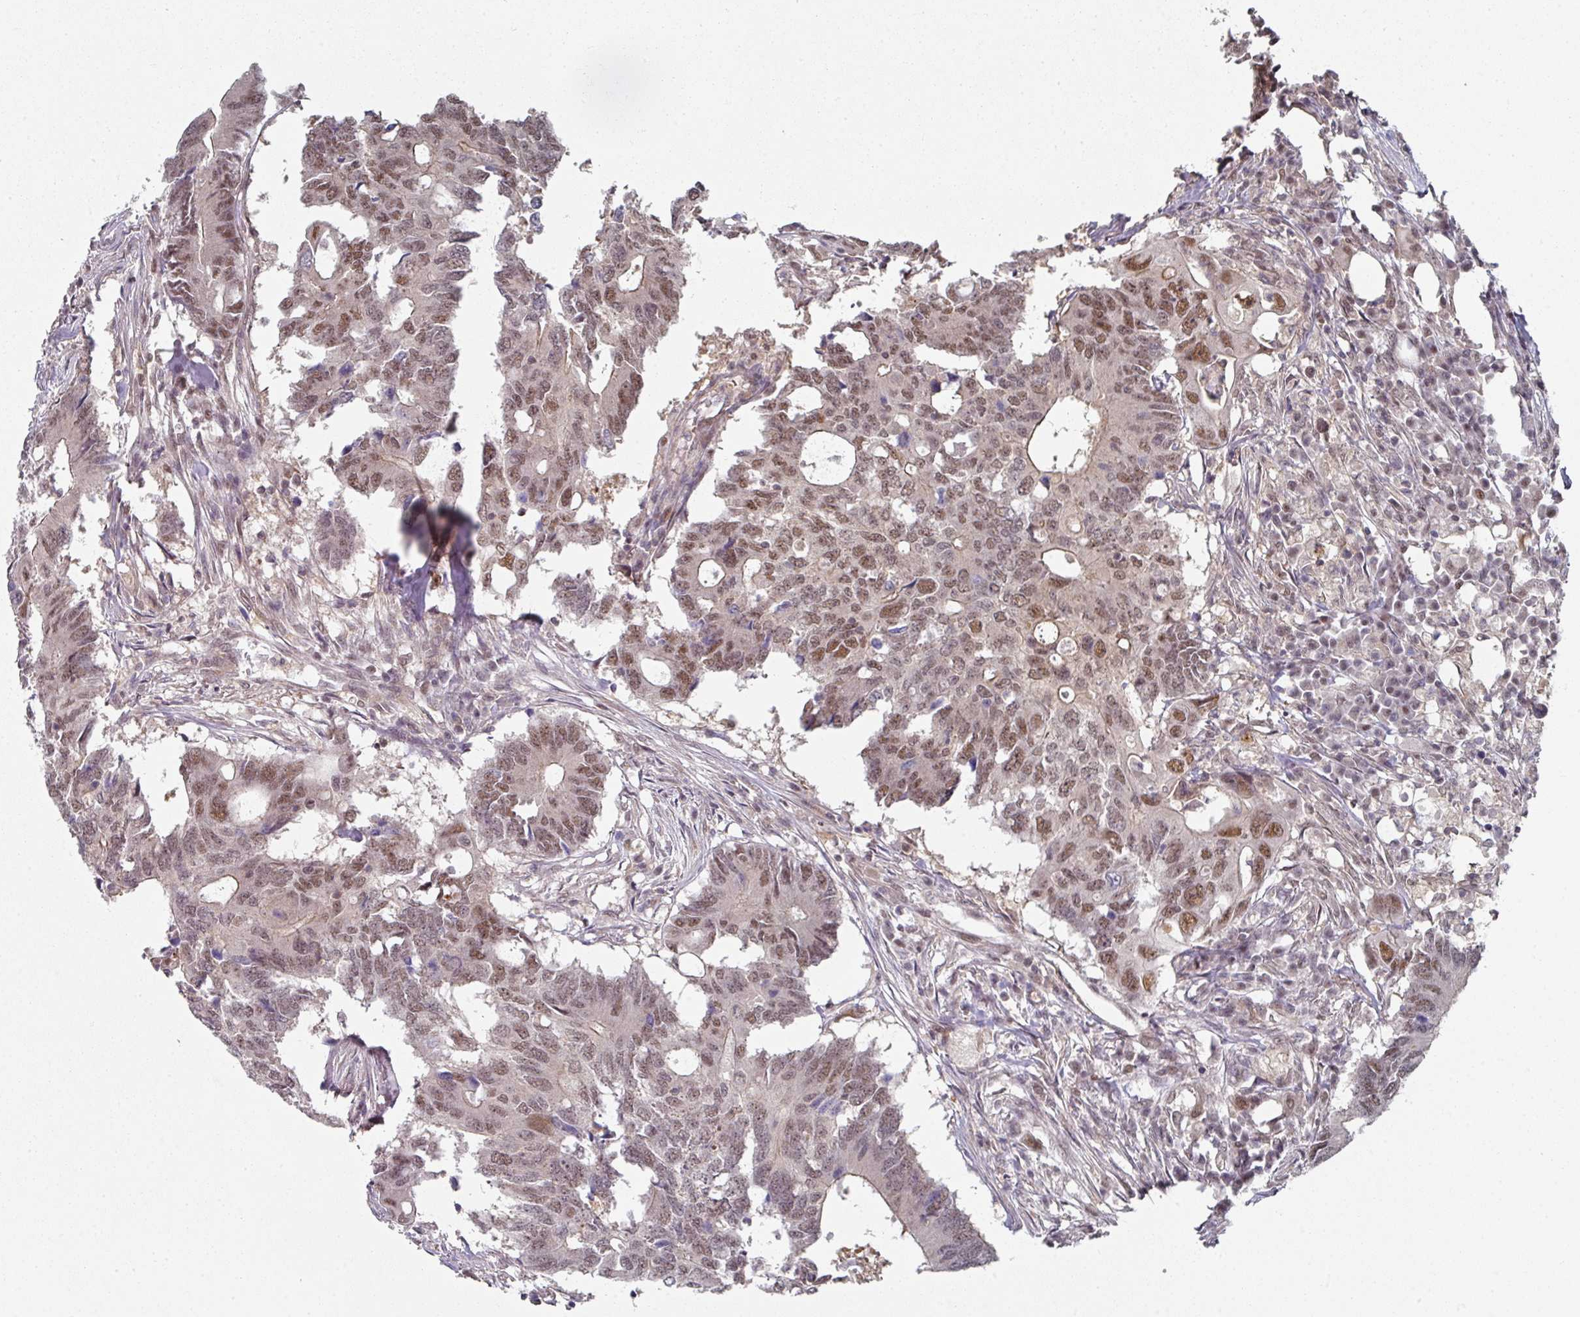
{"staining": {"intensity": "moderate", "quantity": ">75%", "location": "nuclear"}, "tissue": "colorectal cancer", "cell_type": "Tumor cells", "image_type": "cancer", "snomed": [{"axis": "morphology", "description": "Adenocarcinoma, NOS"}, {"axis": "topography", "description": "Colon"}], "caption": "Colorectal cancer stained with IHC displays moderate nuclear expression in approximately >75% of tumor cells. The staining was performed using DAB, with brown indicating positive protein expression. Nuclei are stained blue with hematoxylin.", "gene": "PSME3IP1", "patient": {"sex": "male", "age": 71}}